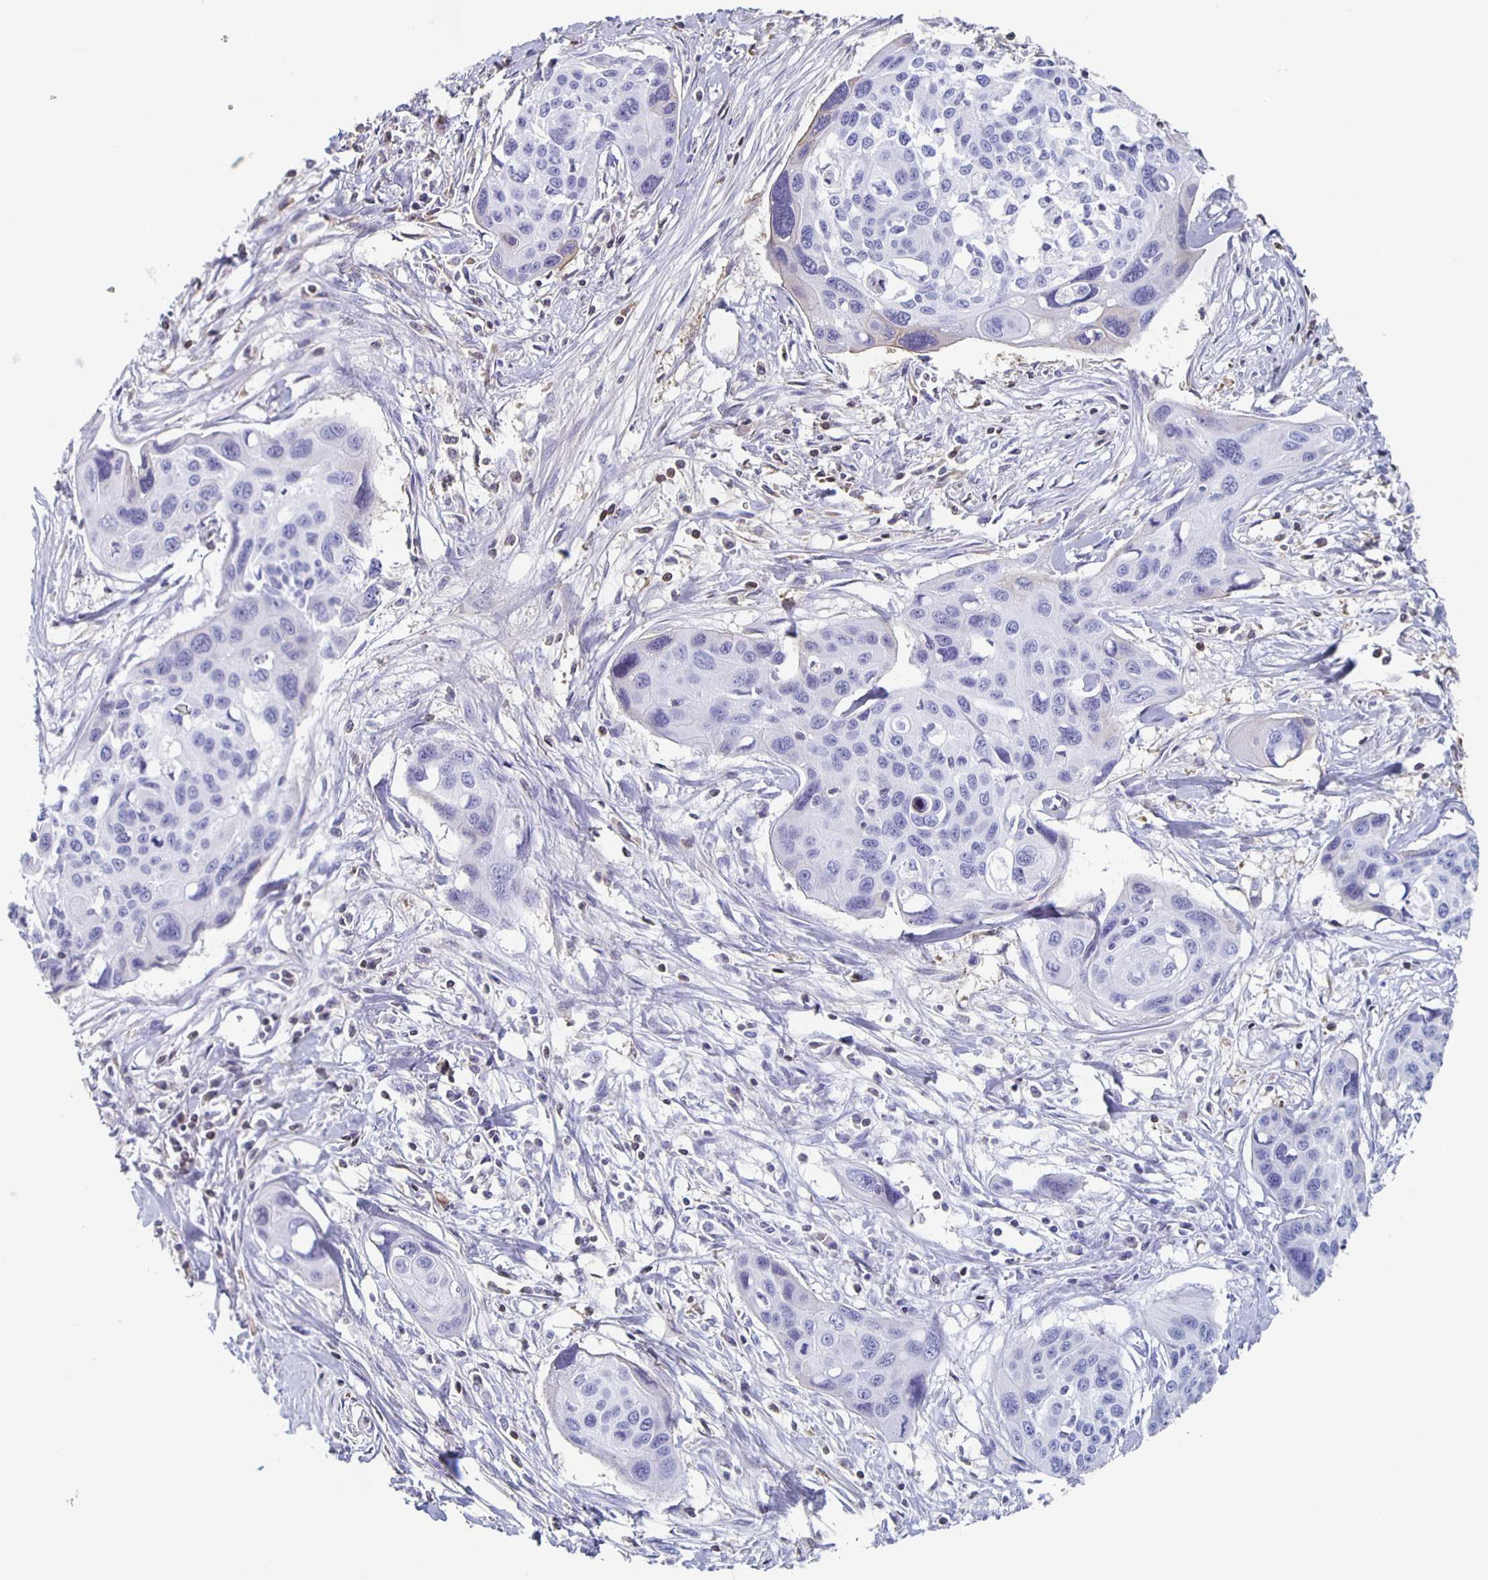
{"staining": {"intensity": "negative", "quantity": "none", "location": "none"}, "tissue": "cervical cancer", "cell_type": "Tumor cells", "image_type": "cancer", "snomed": [{"axis": "morphology", "description": "Squamous cell carcinoma, NOS"}, {"axis": "topography", "description": "Cervix"}], "caption": "Immunohistochemical staining of human cervical squamous cell carcinoma shows no significant expression in tumor cells.", "gene": "FGA", "patient": {"sex": "female", "age": 31}}